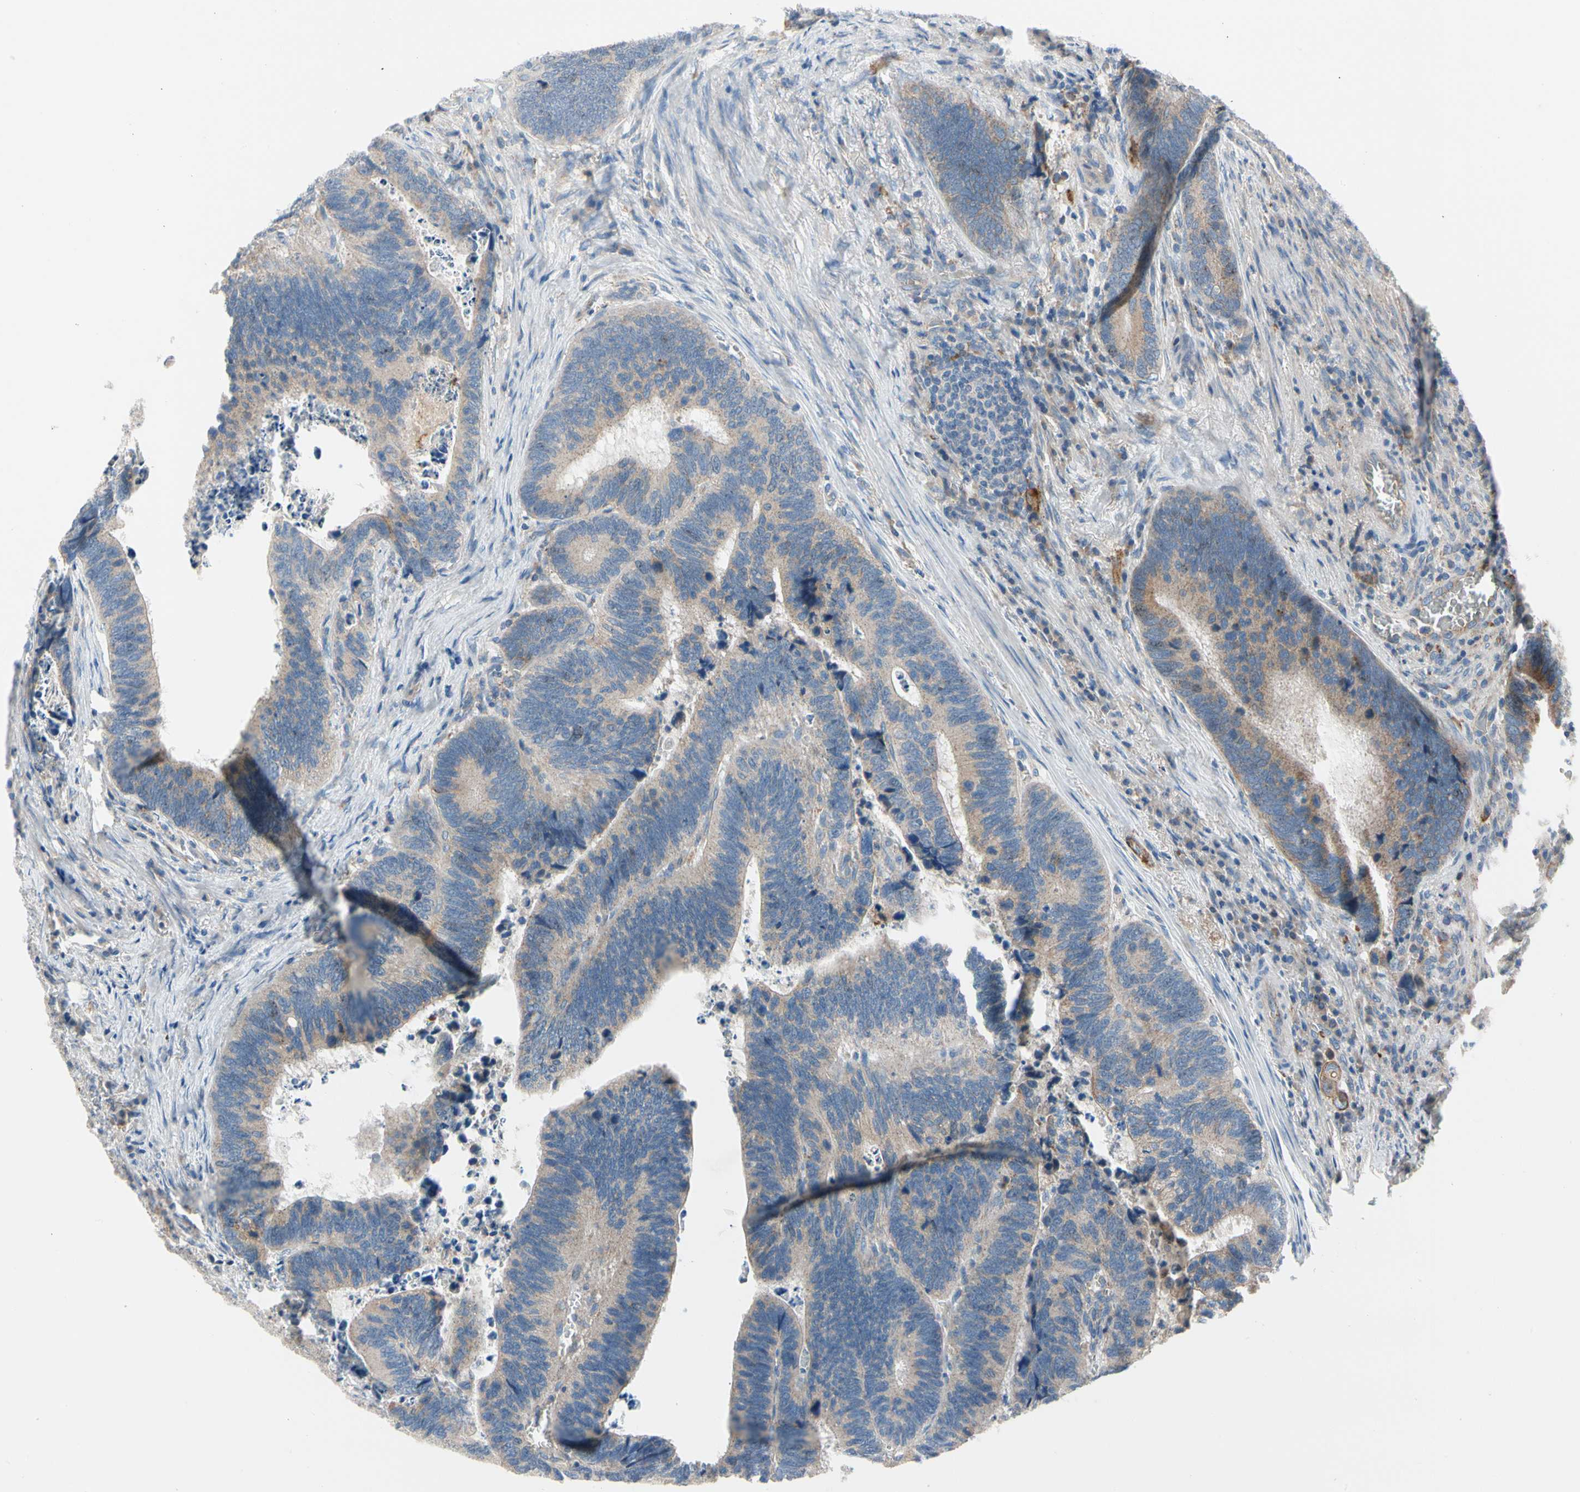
{"staining": {"intensity": "weak", "quantity": "25%-75%", "location": "cytoplasmic/membranous"}, "tissue": "colorectal cancer", "cell_type": "Tumor cells", "image_type": "cancer", "snomed": [{"axis": "morphology", "description": "Adenocarcinoma, NOS"}, {"axis": "topography", "description": "Colon"}], "caption": "Brown immunohistochemical staining in colorectal cancer displays weak cytoplasmic/membranous expression in about 25%-75% of tumor cells.", "gene": "HJURP", "patient": {"sex": "male", "age": 72}}